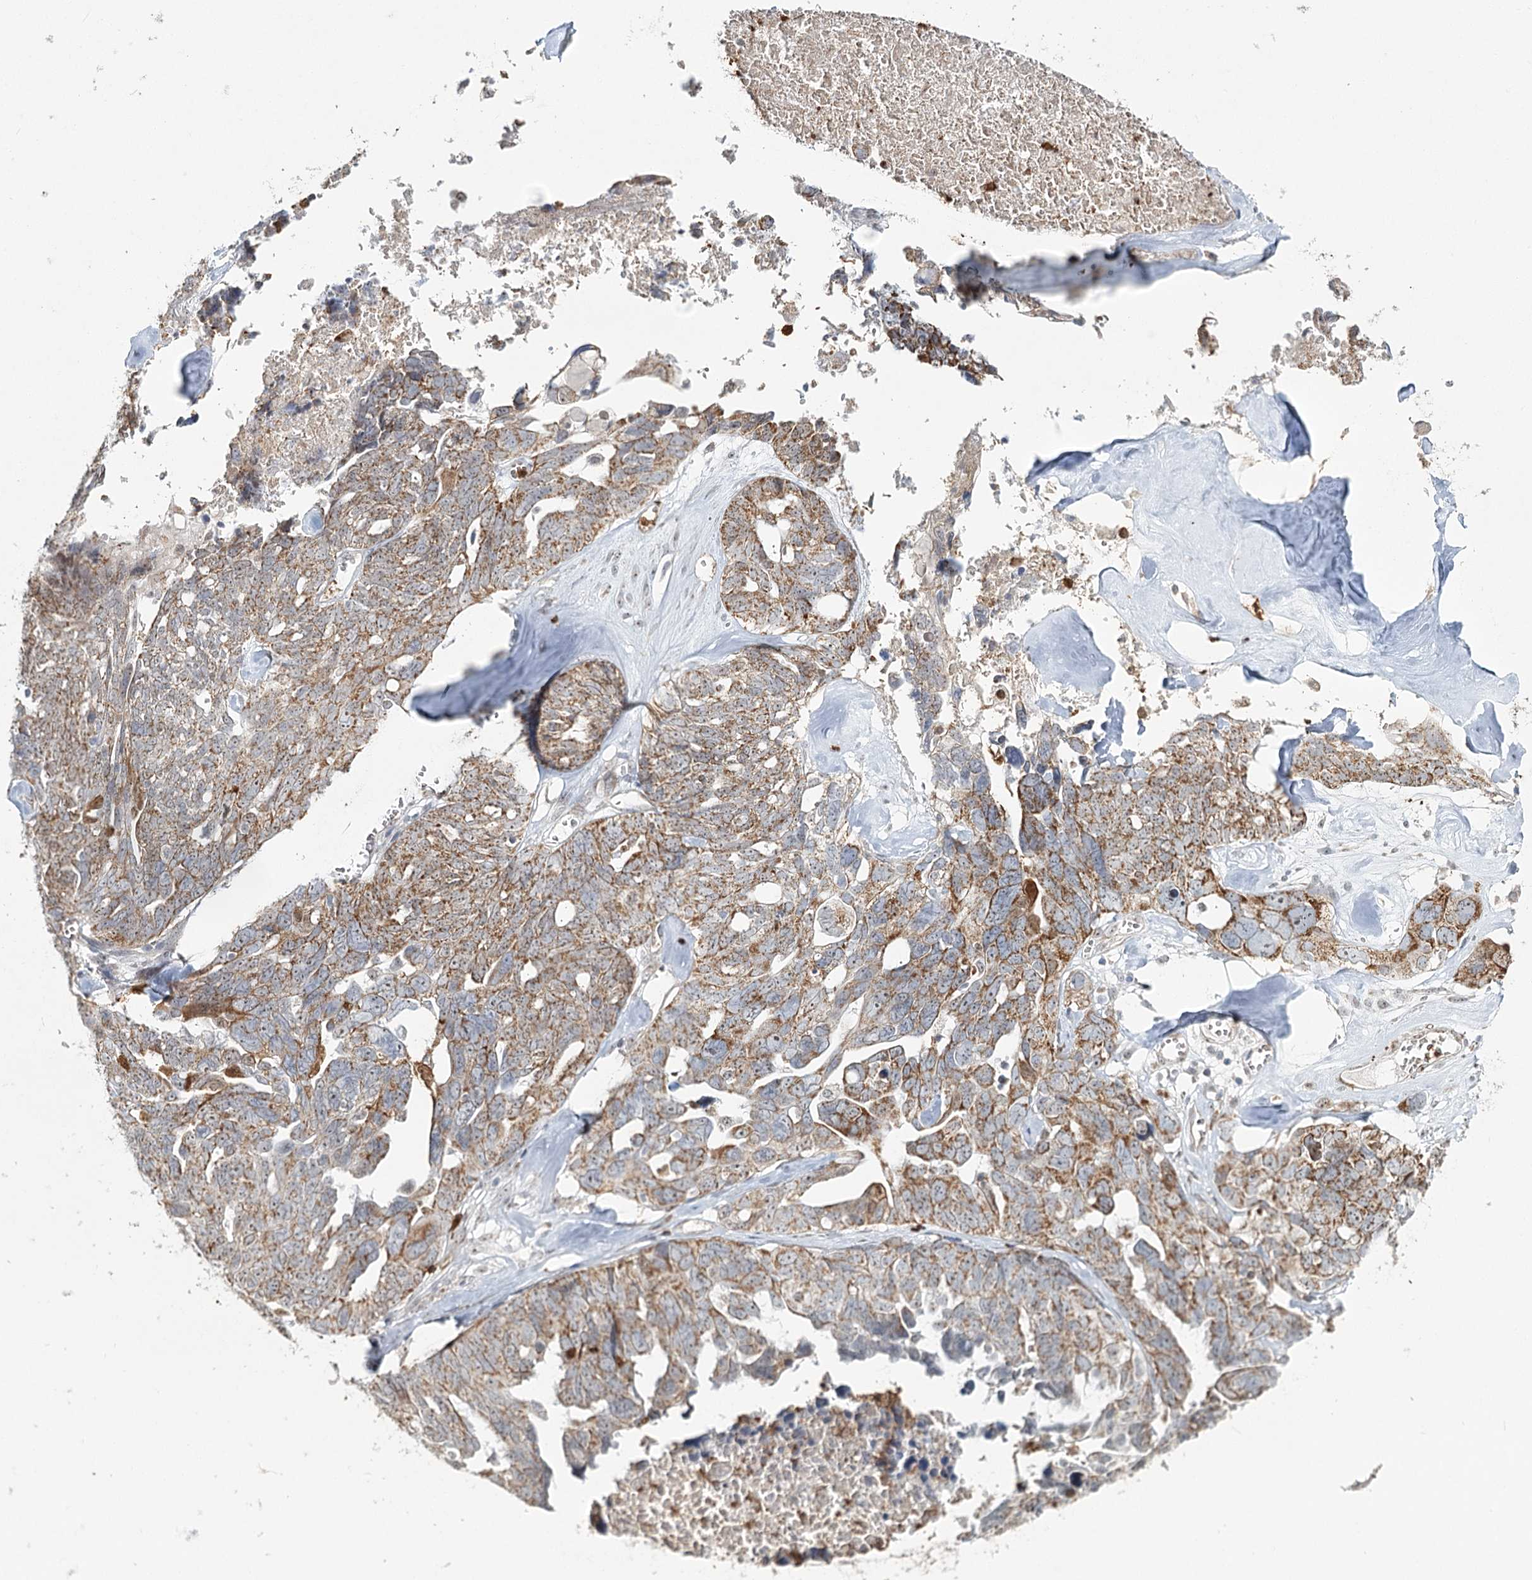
{"staining": {"intensity": "moderate", "quantity": "25%-75%", "location": "cytoplasmic/membranous"}, "tissue": "ovarian cancer", "cell_type": "Tumor cells", "image_type": "cancer", "snomed": [{"axis": "morphology", "description": "Cystadenocarcinoma, serous, NOS"}, {"axis": "topography", "description": "Ovary"}], "caption": "Brown immunohistochemical staining in ovarian cancer (serous cystadenocarcinoma) shows moderate cytoplasmic/membranous expression in approximately 25%-75% of tumor cells. (brown staining indicates protein expression, while blue staining denotes nuclei).", "gene": "ATAD1", "patient": {"sex": "female", "age": 79}}